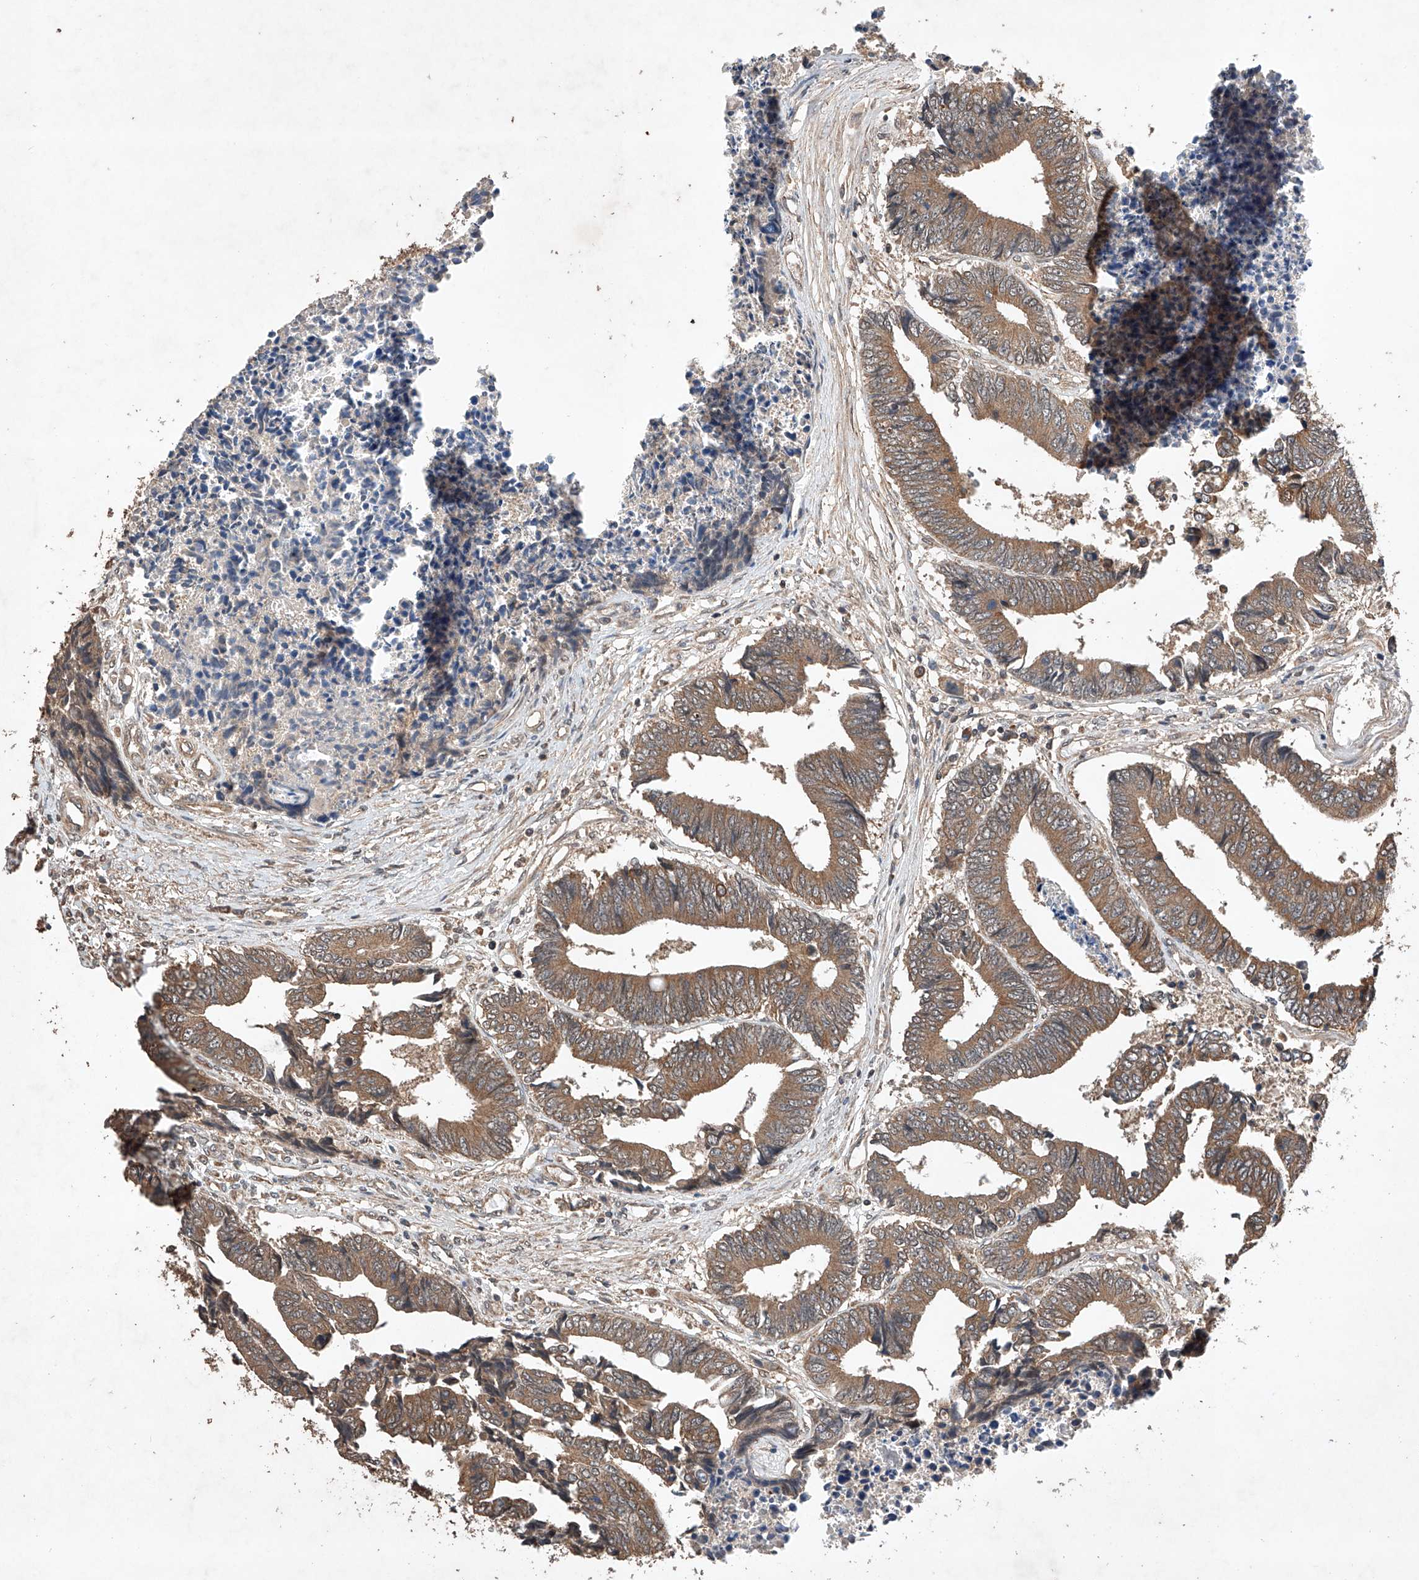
{"staining": {"intensity": "moderate", "quantity": ">75%", "location": "cytoplasmic/membranous"}, "tissue": "colorectal cancer", "cell_type": "Tumor cells", "image_type": "cancer", "snomed": [{"axis": "morphology", "description": "Adenocarcinoma, NOS"}, {"axis": "topography", "description": "Rectum"}], "caption": "Colorectal adenocarcinoma stained for a protein displays moderate cytoplasmic/membranous positivity in tumor cells.", "gene": "LURAP1", "patient": {"sex": "male", "age": 84}}